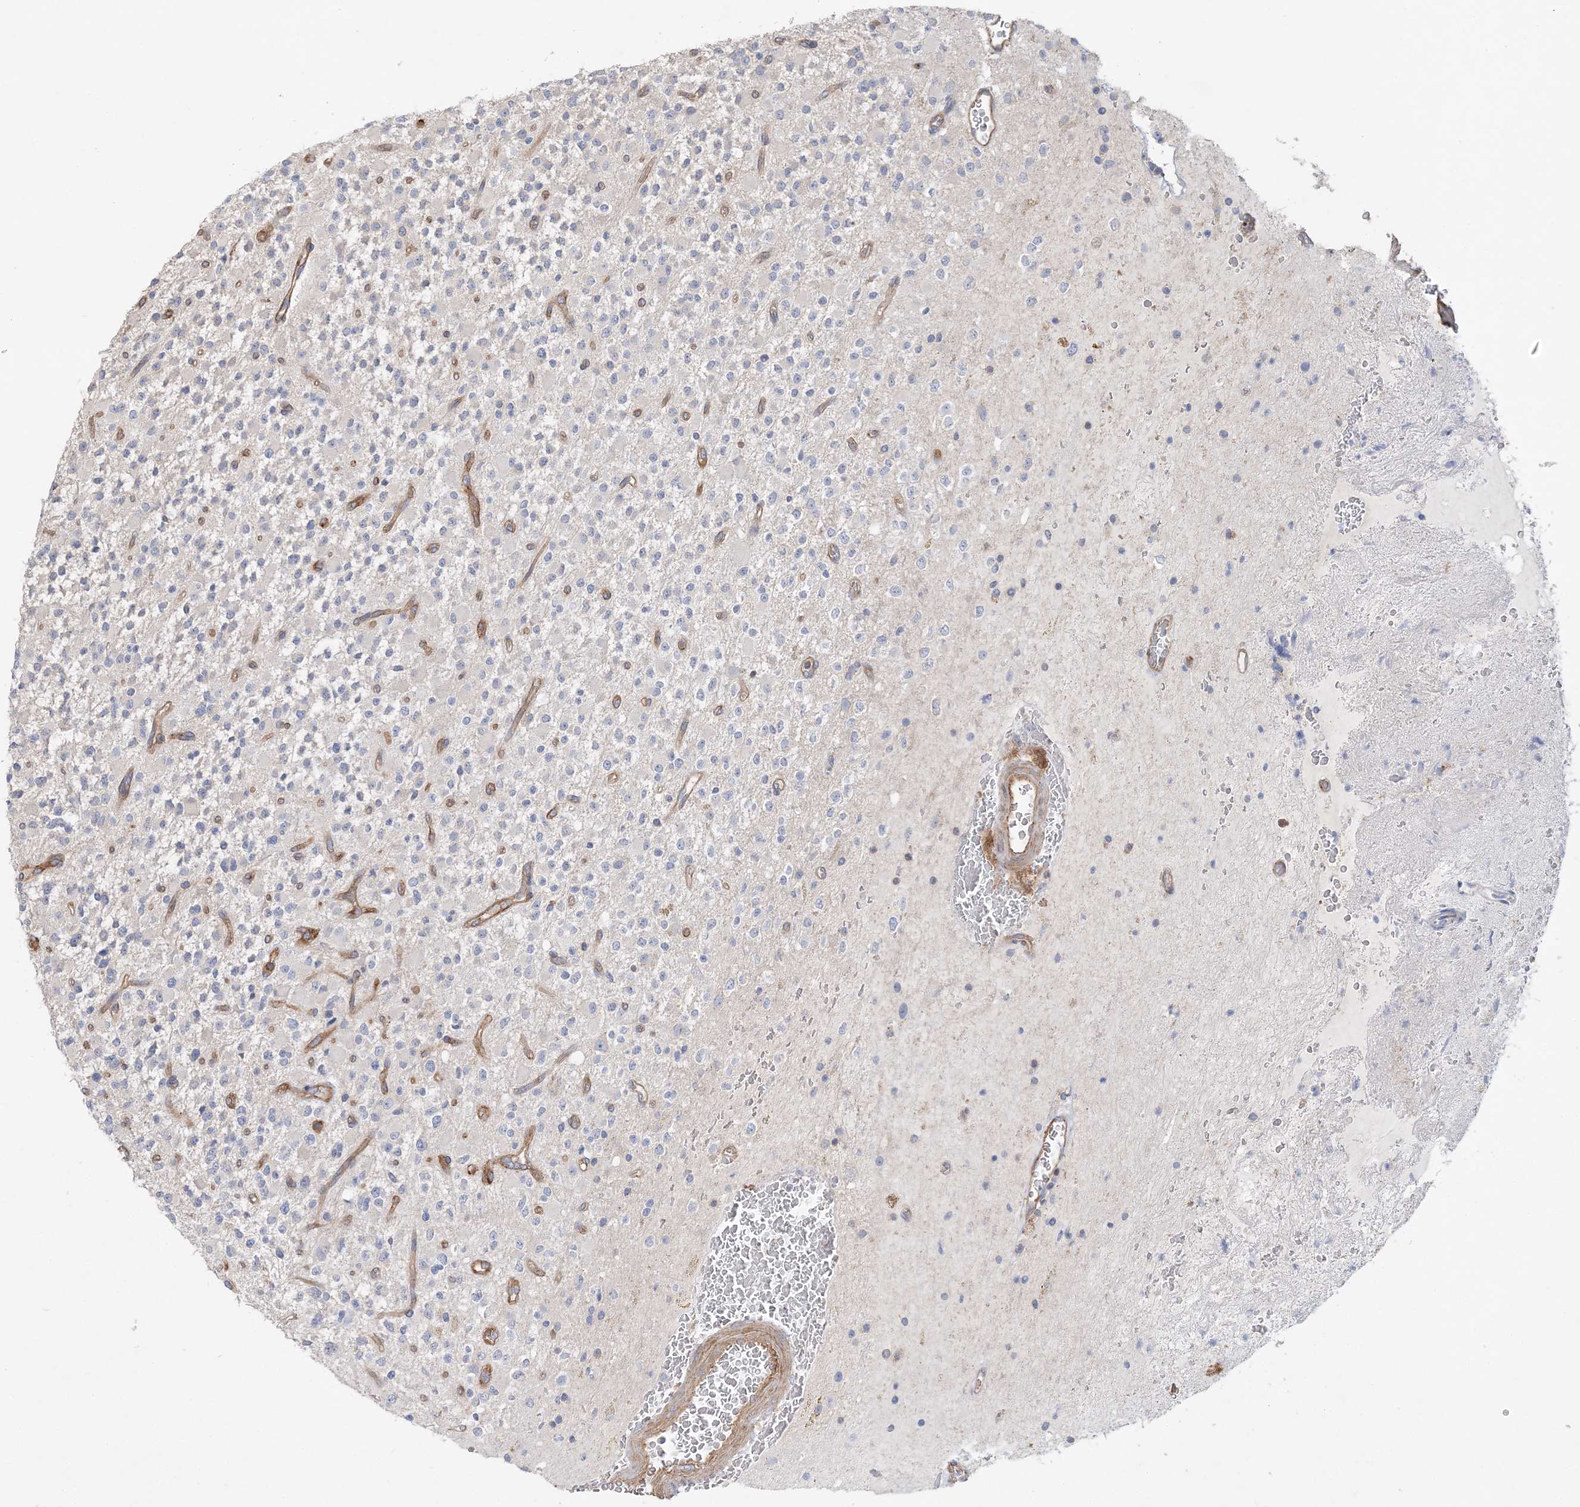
{"staining": {"intensity": "negative", "quantity": "none", "location": "none"}, "tissue": "glioma", "cell_type": "Tumor cells", "image_type": "cancer", "snomed": [{"axis": "morphology", "description": "Glioma, malignant, High grade"}, {"axis": "topography", "description": "Brain"}], "caption": "Immunohistochemistry (IHC) of glioma shows no staining in tumor cells. (DAB (3,3'-diaminobenzidine) immunohistochemistry with hematoxylin counter stain).", "gene": "PIGC", "patient": {"sex": "male", "age": 34}}